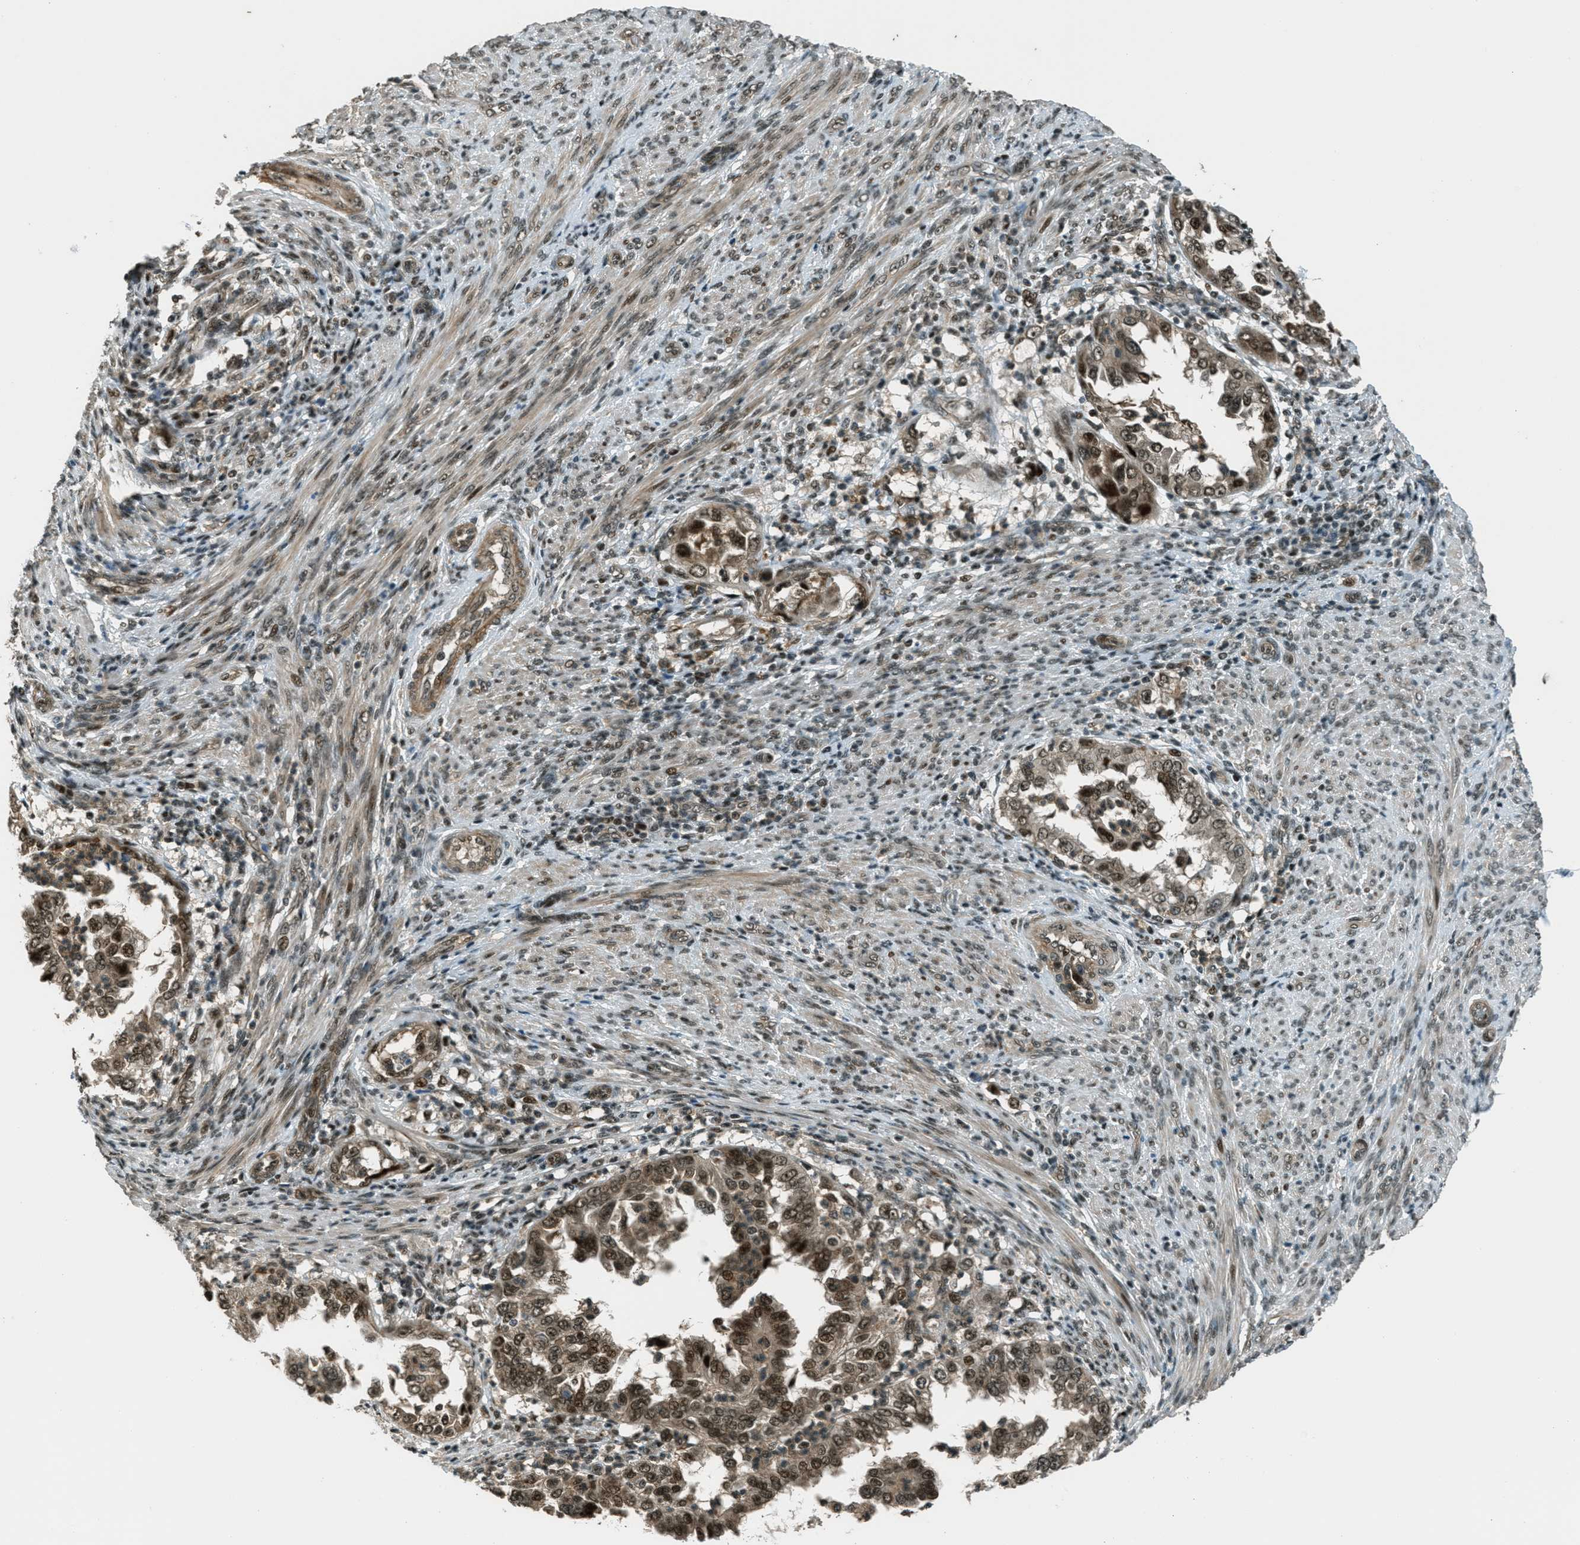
{"staining": {"intensity": "strong", "quantity": ">75%", "location": "cytoplasmic/membranous,nuclear"}, "tissue": "endometrial cancer", "cell_type": "Tumor cells", "image_type": "cancer", "snomed": [{"axis": "morphology", "description": "Adenocarcinoma, NOS"}, {"axis": "topography", "description": "Endometrium"}], "caption": "DAB immunohistochemical staining of adenocarcinoma (endometrial) exhibits strong cytoplasmic/membranous and nuclear protein positivity in about >75% of tumor cells.", "gene": "FOXM1", "patient": {"sex": "female", "age": 85}}